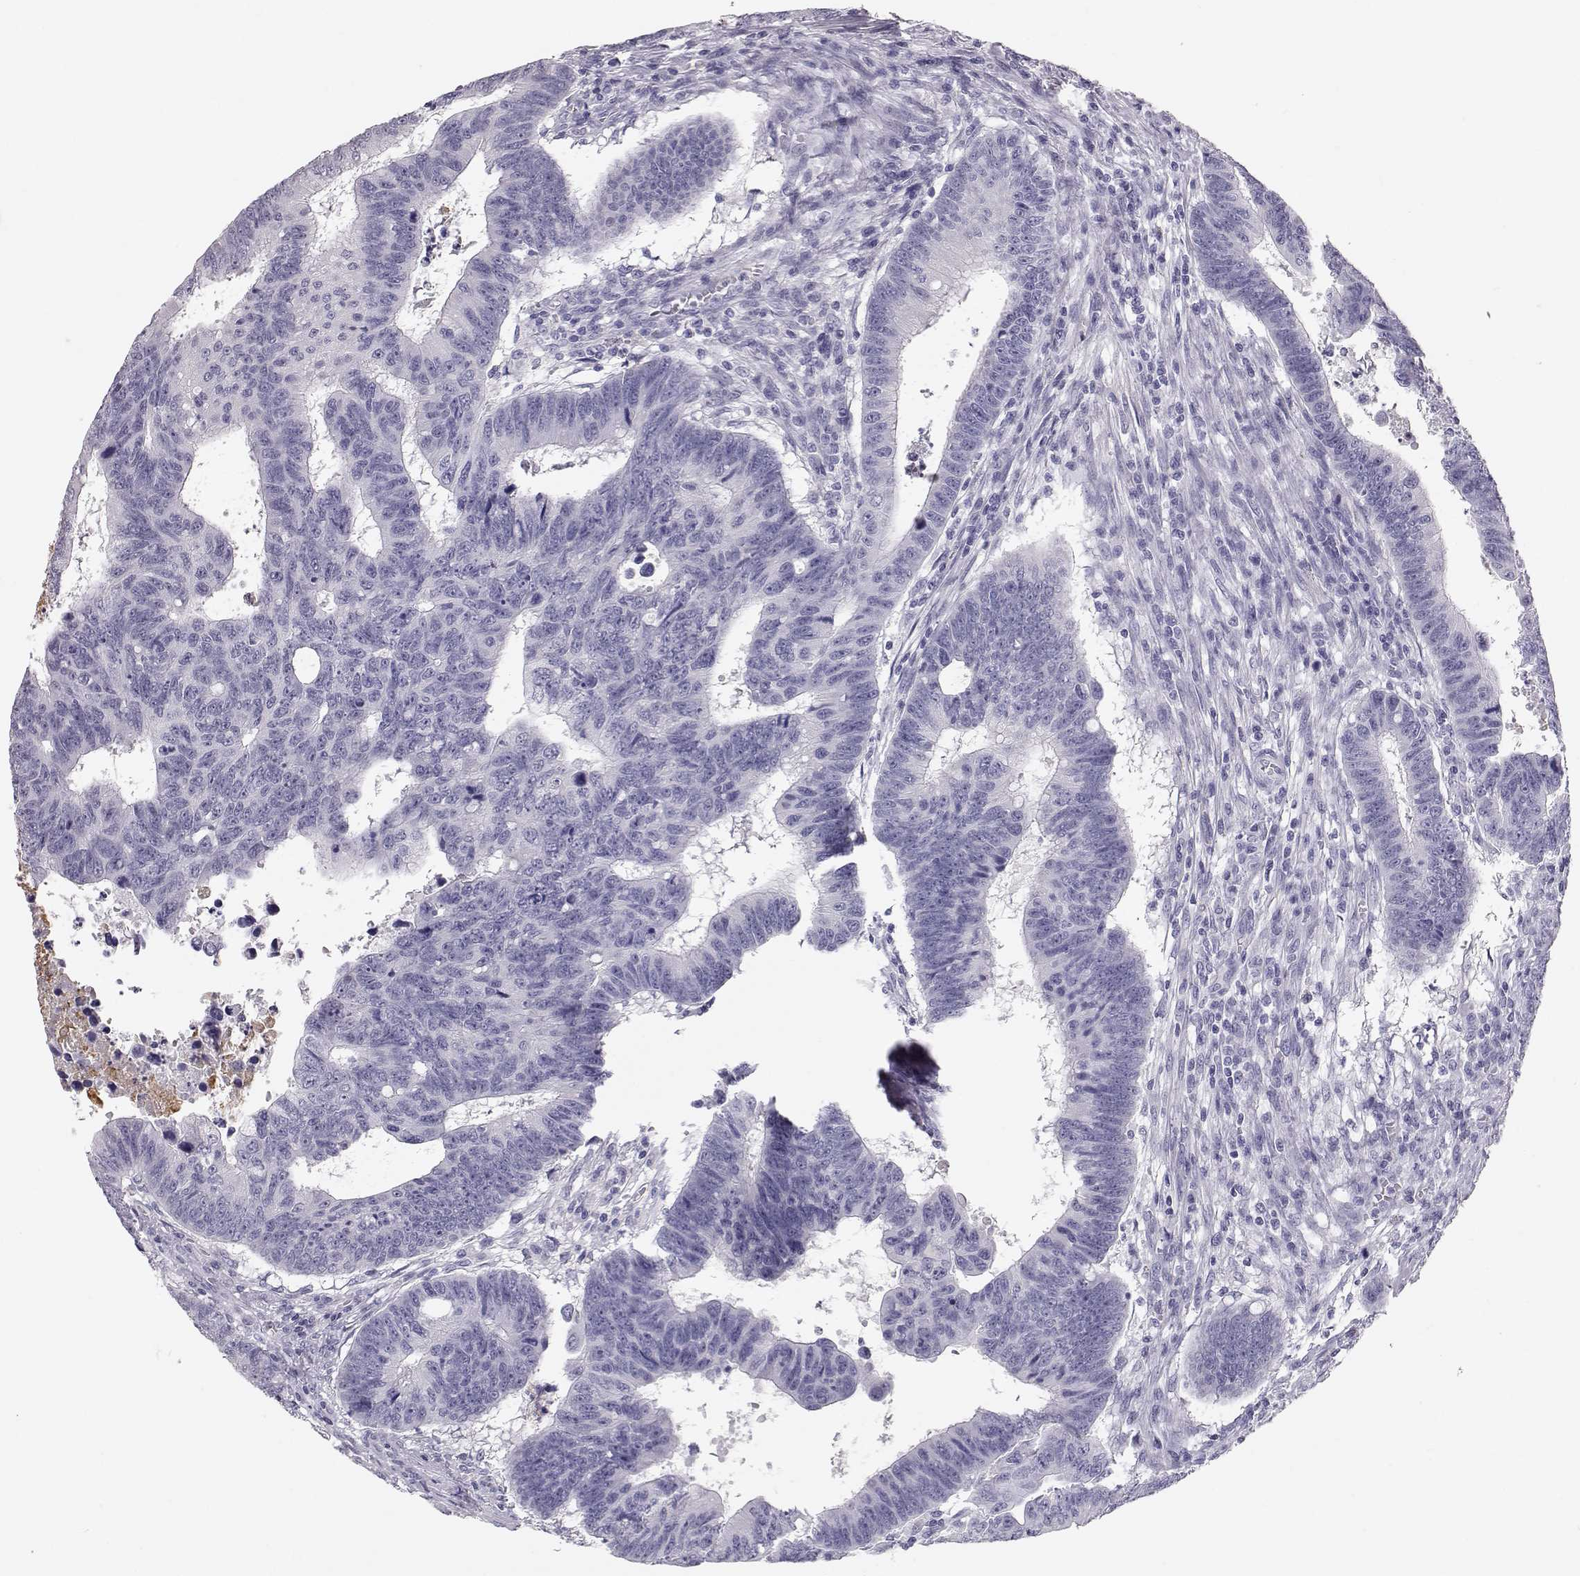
{"staining": {"intensity": "negative", "quantity": "none", "location": "none"}, "tissue": "colorectal cancer", "cell_type": "Tumor cells", "image_type": "cancer", "snomed": [{"axis": "morphology", "description": "Adenocarcinoma, NOS"}, {"axis": "topography", "description": "Rectum"}], "caption": "IHC of colorectal cancer (adenocarcinoma) shows no expression in tumor cells.", "gene": "KRTAP16-1", "patient": {"sex": "female", "age": 85}}